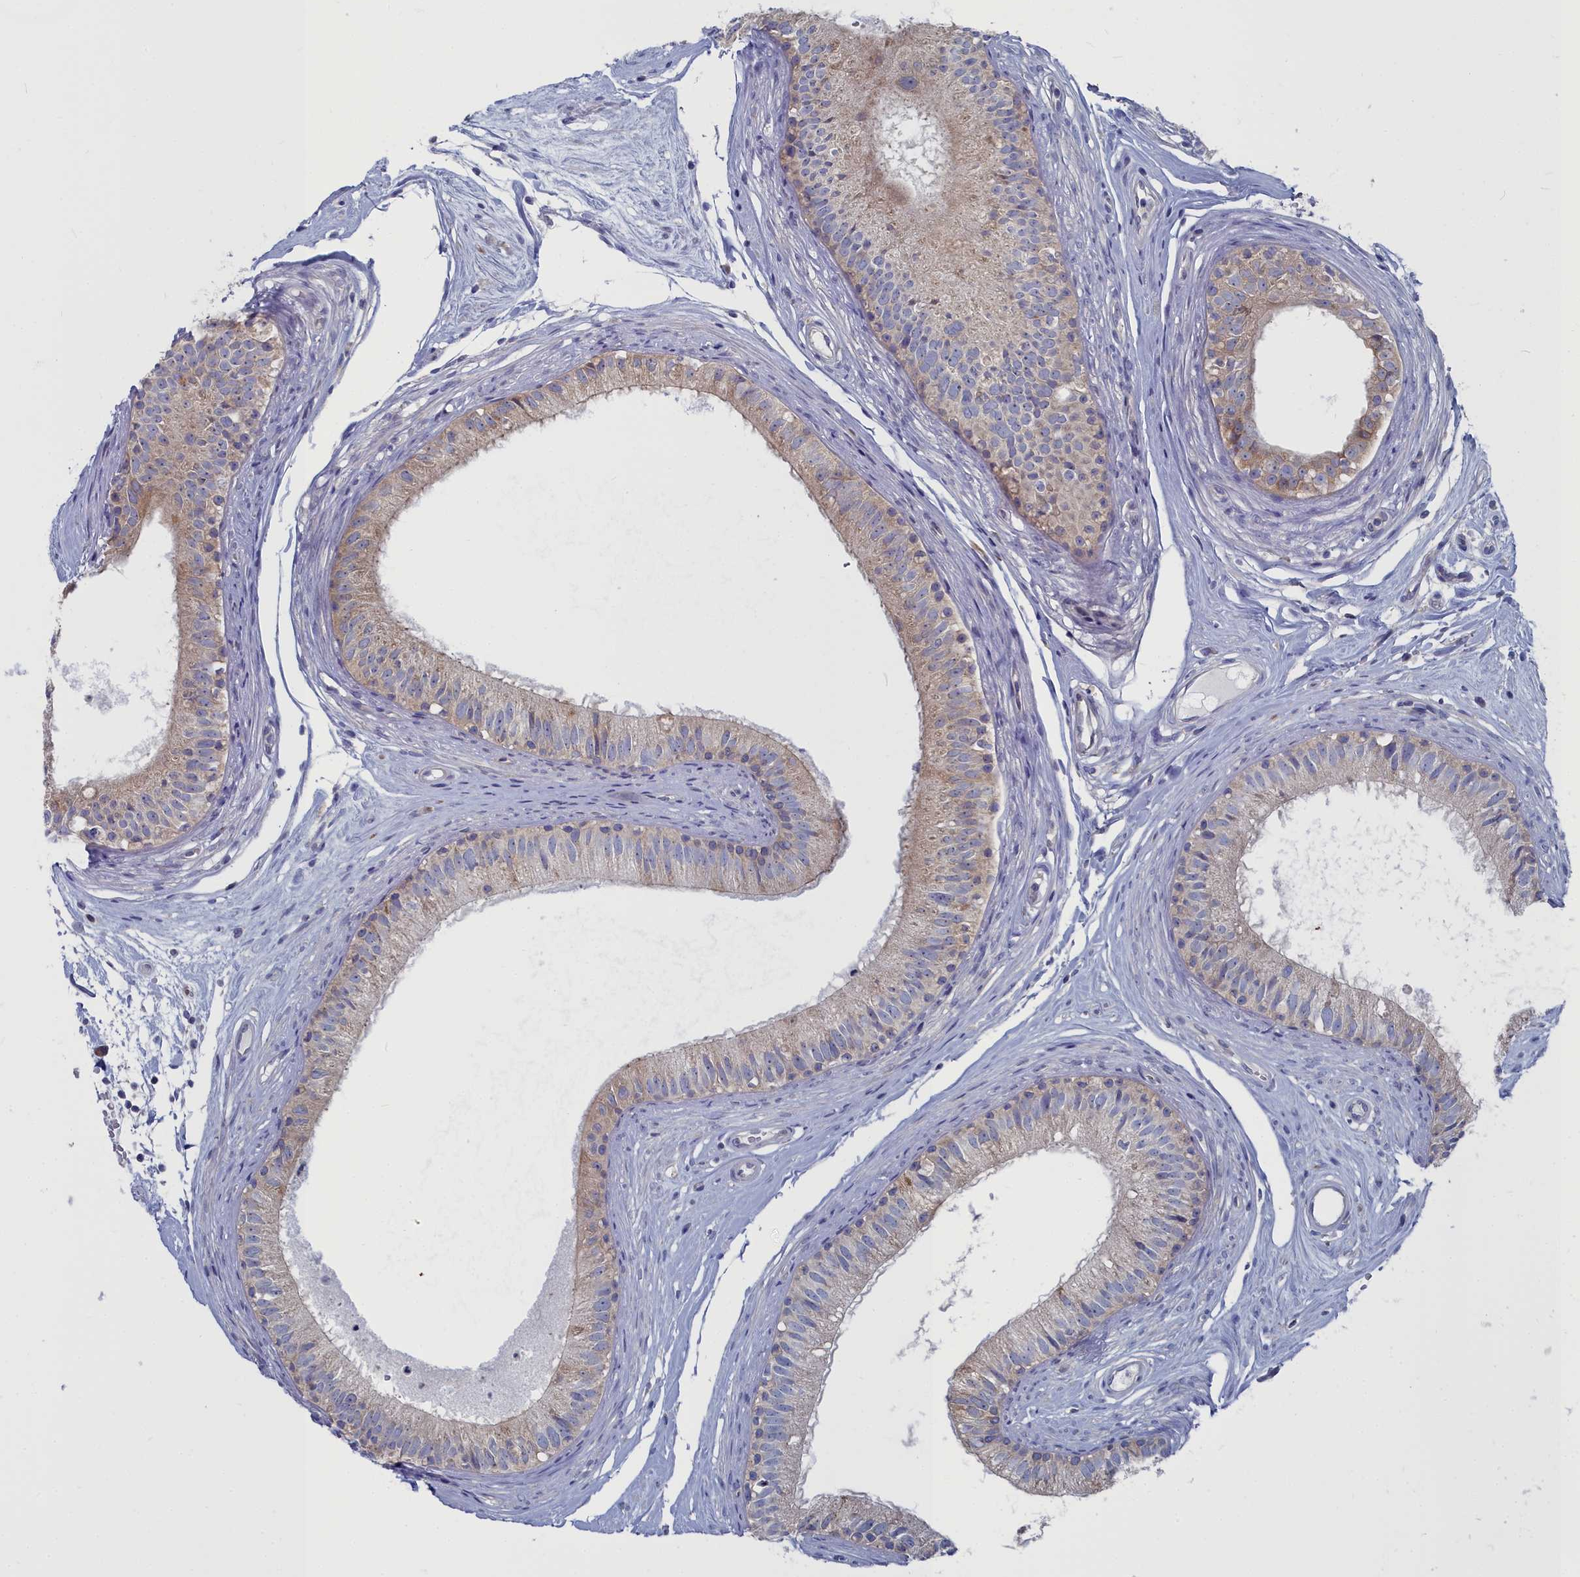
{"staining": {"intensity": "weak", "quantity": ">75%", "location": "cytoplasmic/membranous"}, "tissue": "epididymis", "cell_type": "Glandular cells", "image_type": "normal", "snomed": [{"axis": "morphology", "description": "Normal tissue, NOS"}, {"axis": "topography", "description": "Epididymis"}], "caption": "Protein staining of unremarkable epididymis demonstrates weak cytoplasmic/membranous positivity in approximately >75% of glandular cells.", "gene": "CCDC149", "patient": {"sex": "male", "age": 74}}